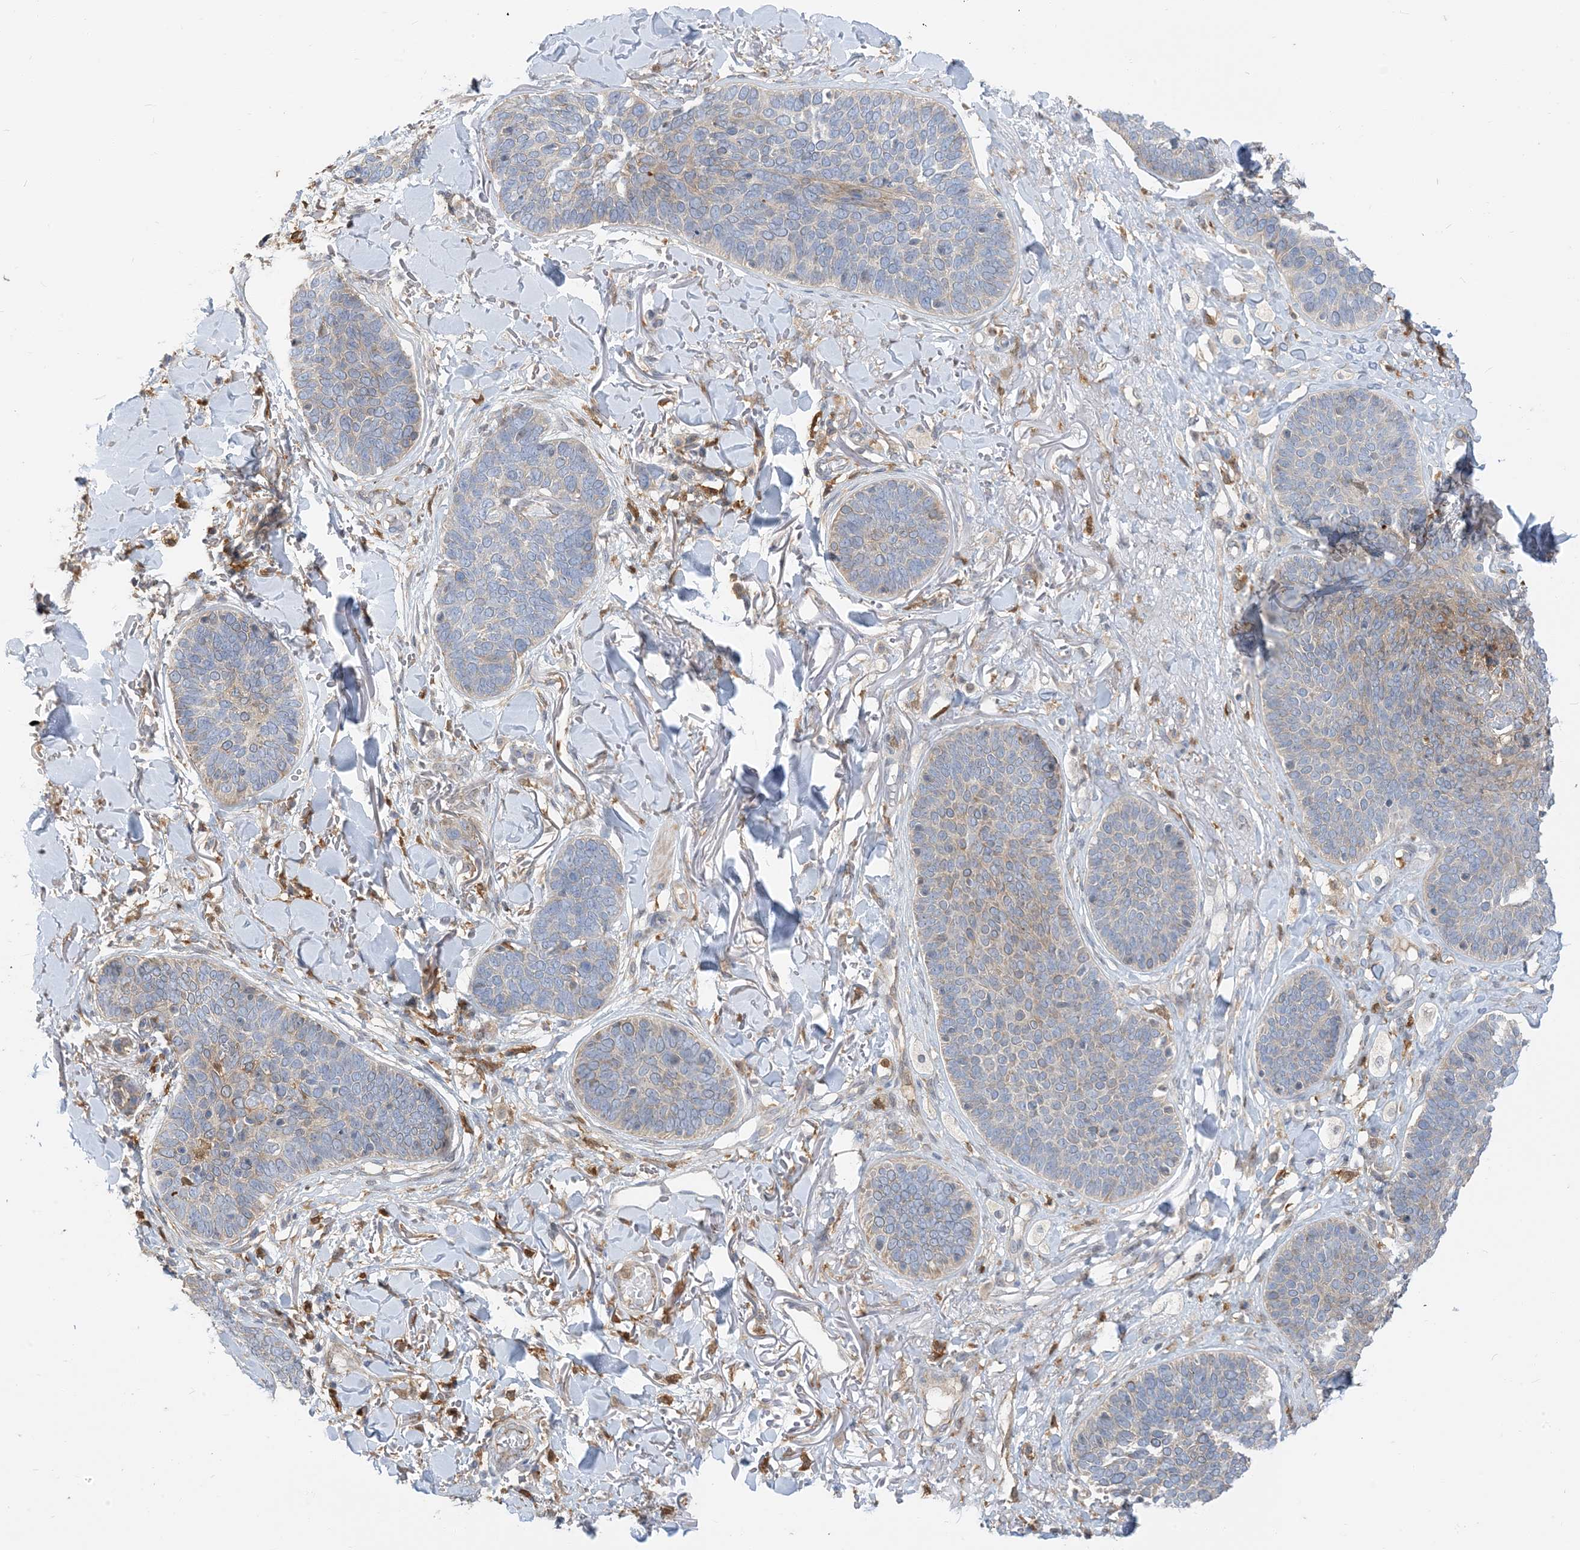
{"staining": {"intensity": "weak", "quantity": "25%-75%", "location": "cytoplasmic/membranous"}, "tissue": "skin cancer", "cell_type": "Tumor cells", "image_type": "cancer", "snomed": [{"axis": "morphology", "description": "Basal cell carcinoma"}, {"axis": "topography", "description": "Skin"}], "caption": "Protein staining shows weak cytoplasmic/membranous positivity in approximately 25%-75% of tumor cells in skin basal cell carcinoma. (brown staining indicates protein expression, while blue staining denotes nuclei).", "gene": "NAGK", "patient": {"sex": "male", "age": 85}}